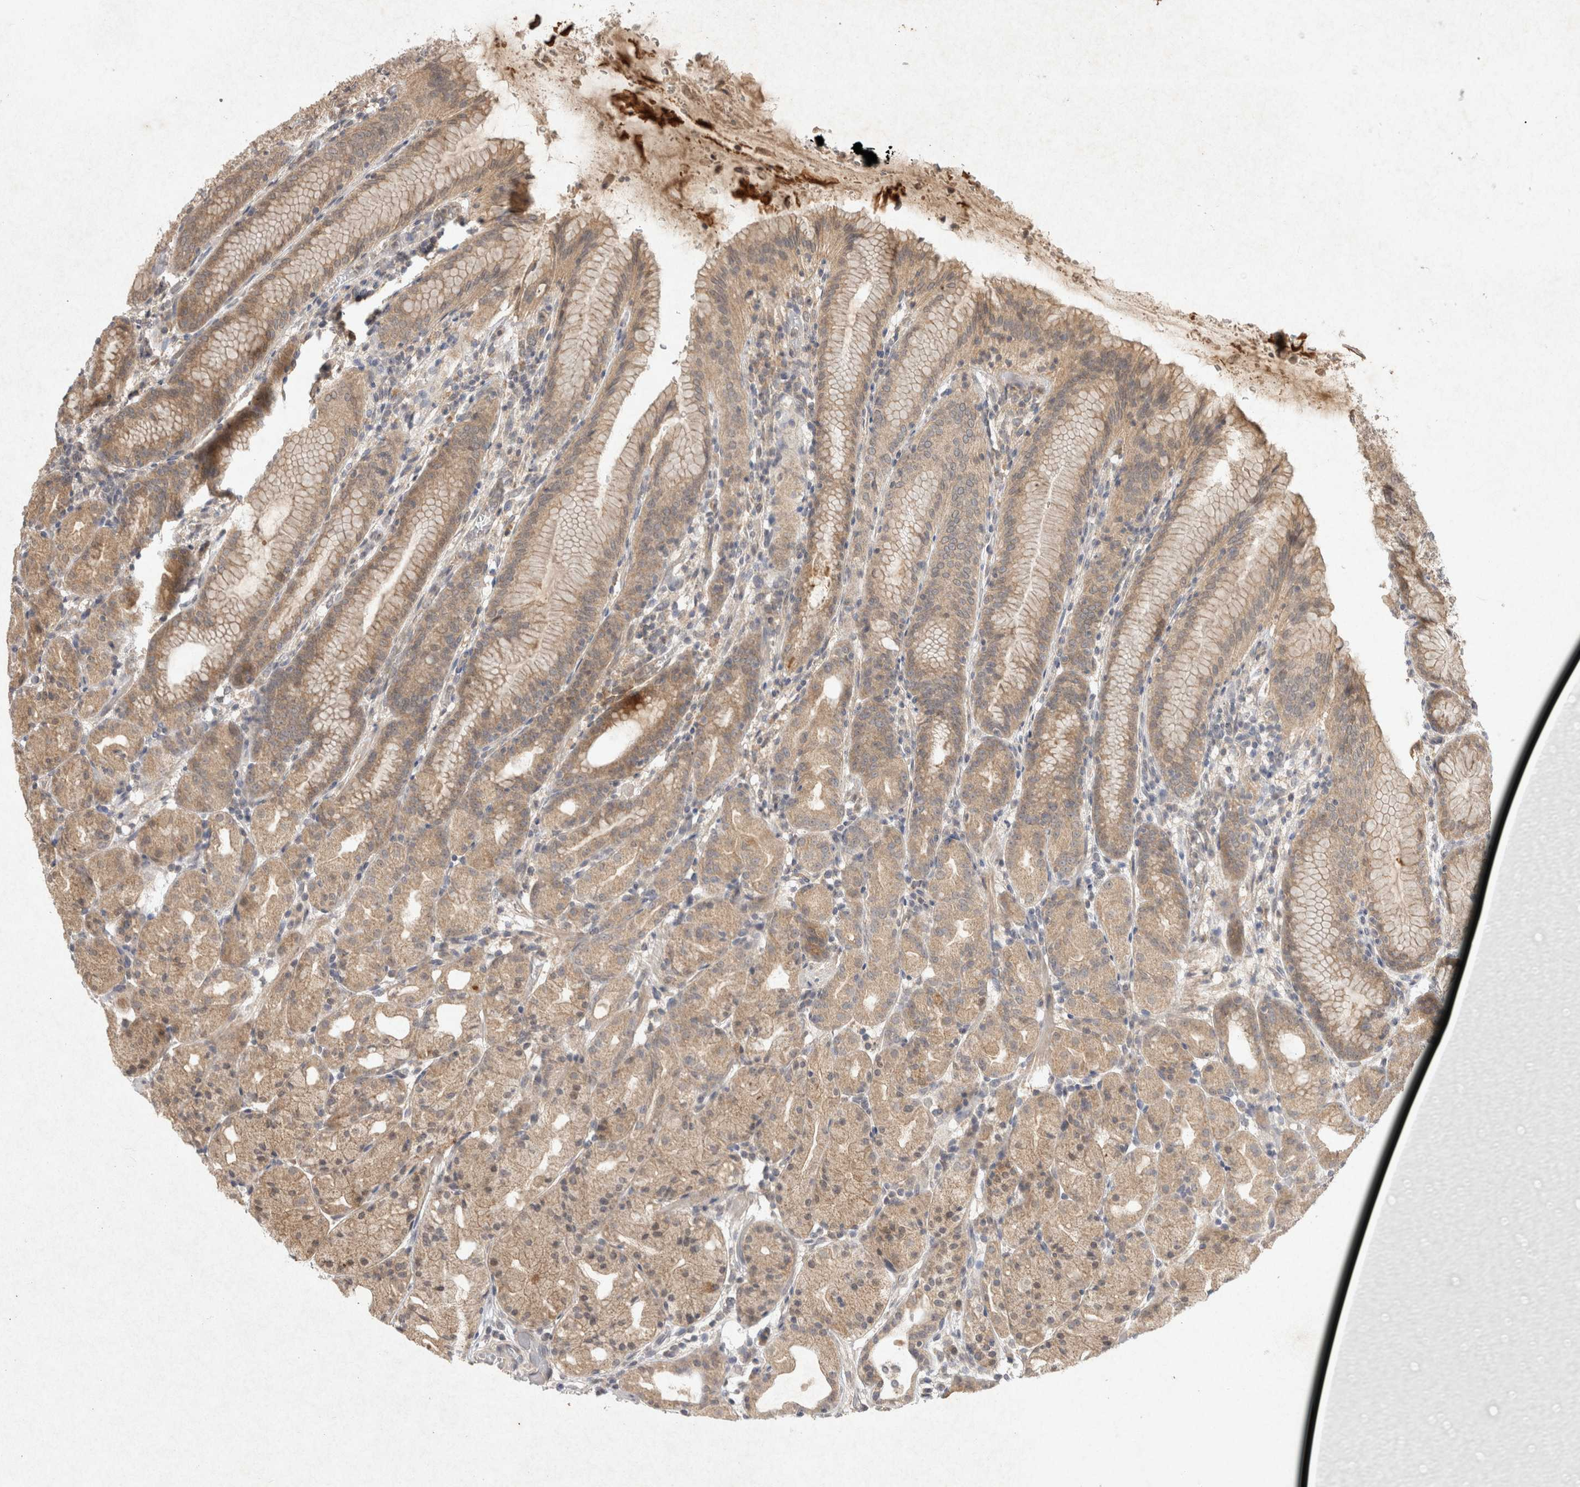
{"staining": {"intensity": "weak", "quantity": ">75%", "location": "cytoplasmic/membranous"}, "tissue": "stomach", "cell_type": "Glandular cells", "image_type": "normal", "snomed": [{"axis": "morphology", "description": "Normal tissue, NOS"}, {"axis": "topography", "description": "Stomach, upper"}], "caption": "Immunohistochemistry (IHC) histopathology image of normal stomach: stomach stained using immunohistochemistry reveals low levels of weak protein expression localized specifically in the cytoplasmic/membranous of glandular cells, appearing as a cytoplasmic/membranous brown color.", "gene": "LOXL2", "patient": {"sex": "male", "age": 48}}